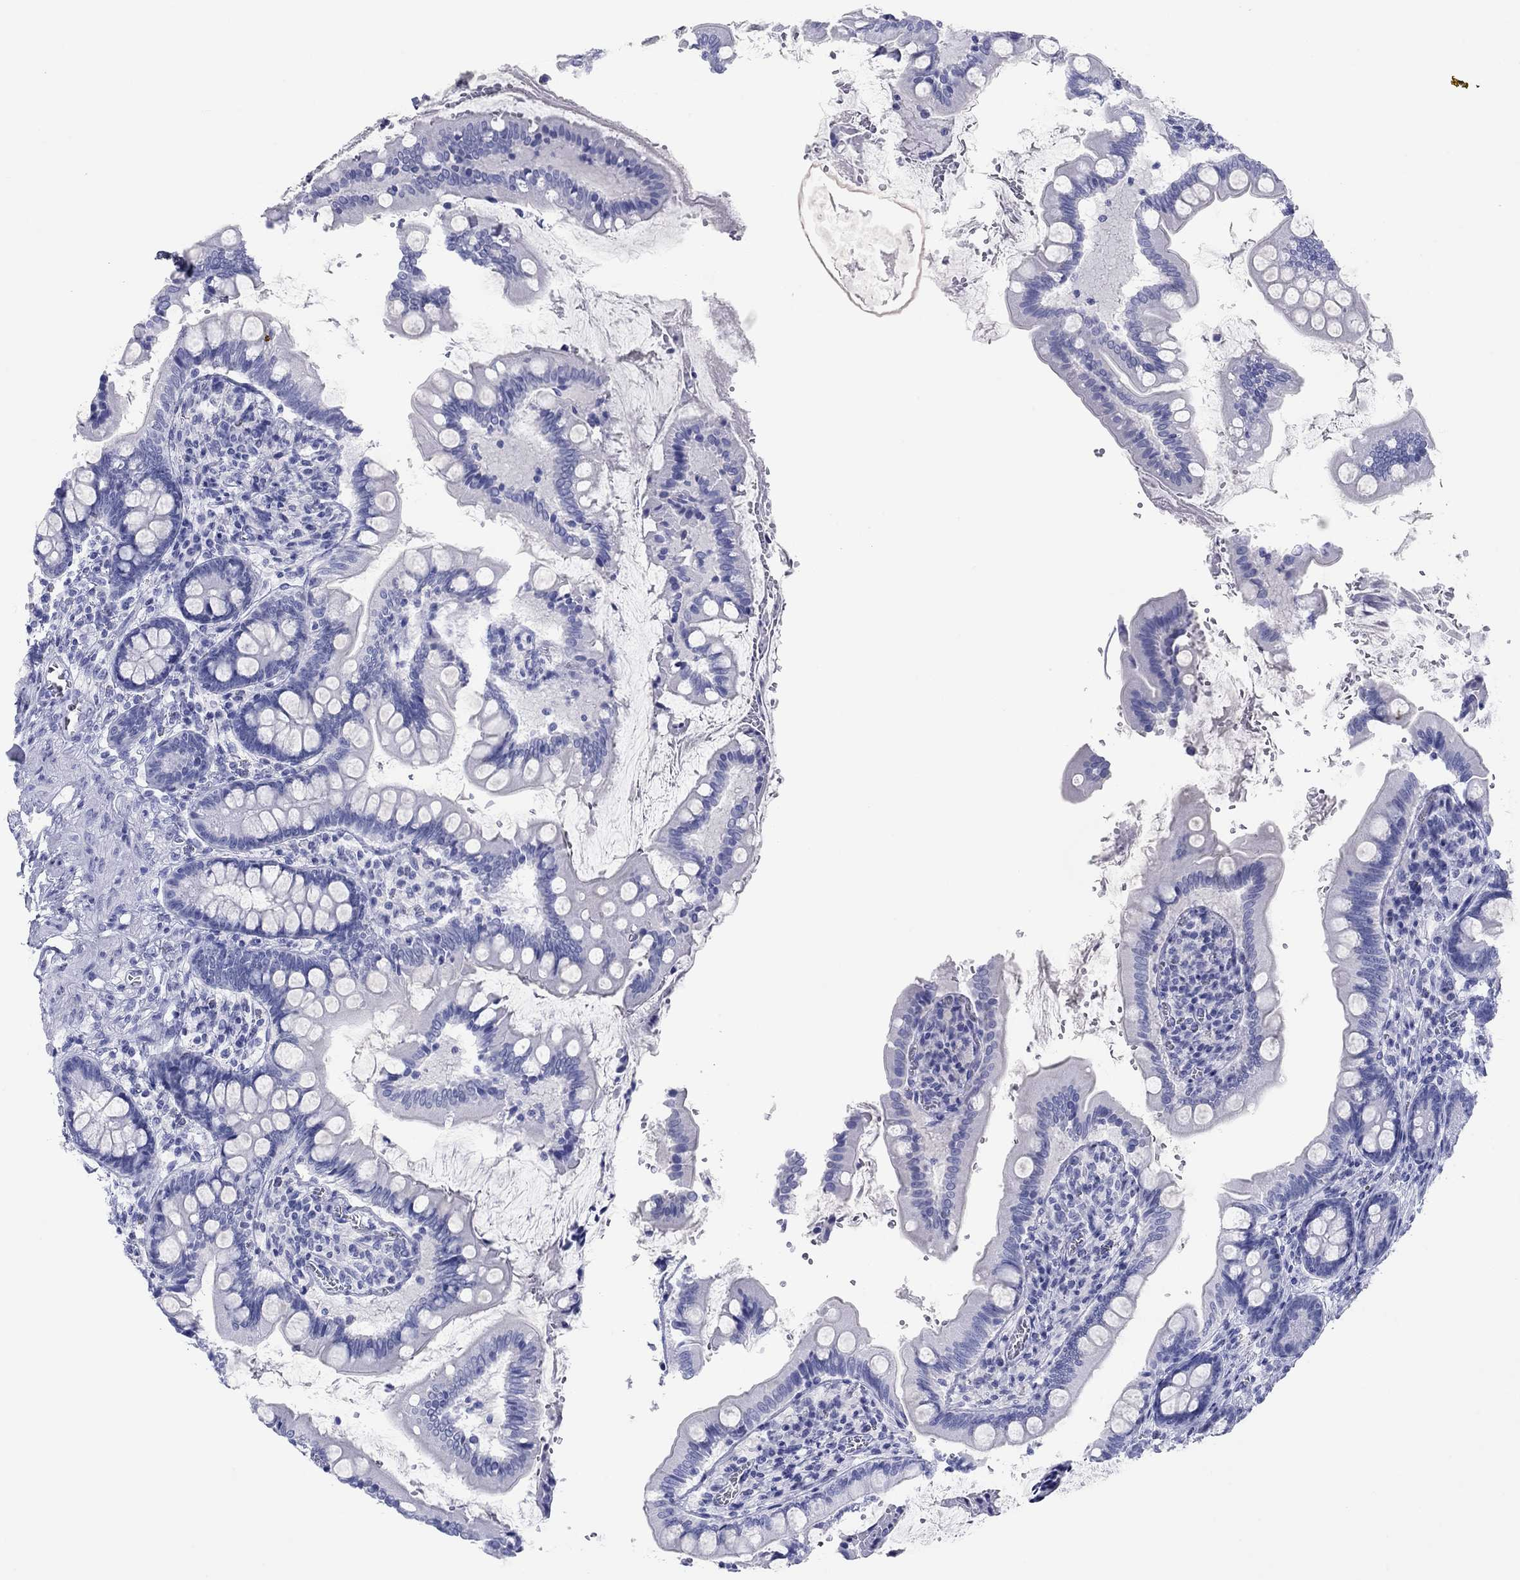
{"staining": {"intensity": "negative", "quantity": "none", "location": "none"}, "tissue": "small intestine", "cell_type": "Glandular cells", "image_type": "normal", "snomed": [{"axis": "morphology", "description": "Normal tissue, NOS"}, {"axis": "topography", "description": "Small intestine"}], "caption": "An immunohistochemistry (IHC) photomicrograph of unremarkable small intestine is shown. There is no staining in glandular cells of small intestine.", "gene": "ATP4A", "patient": {"sex": "female", "age": 56}}